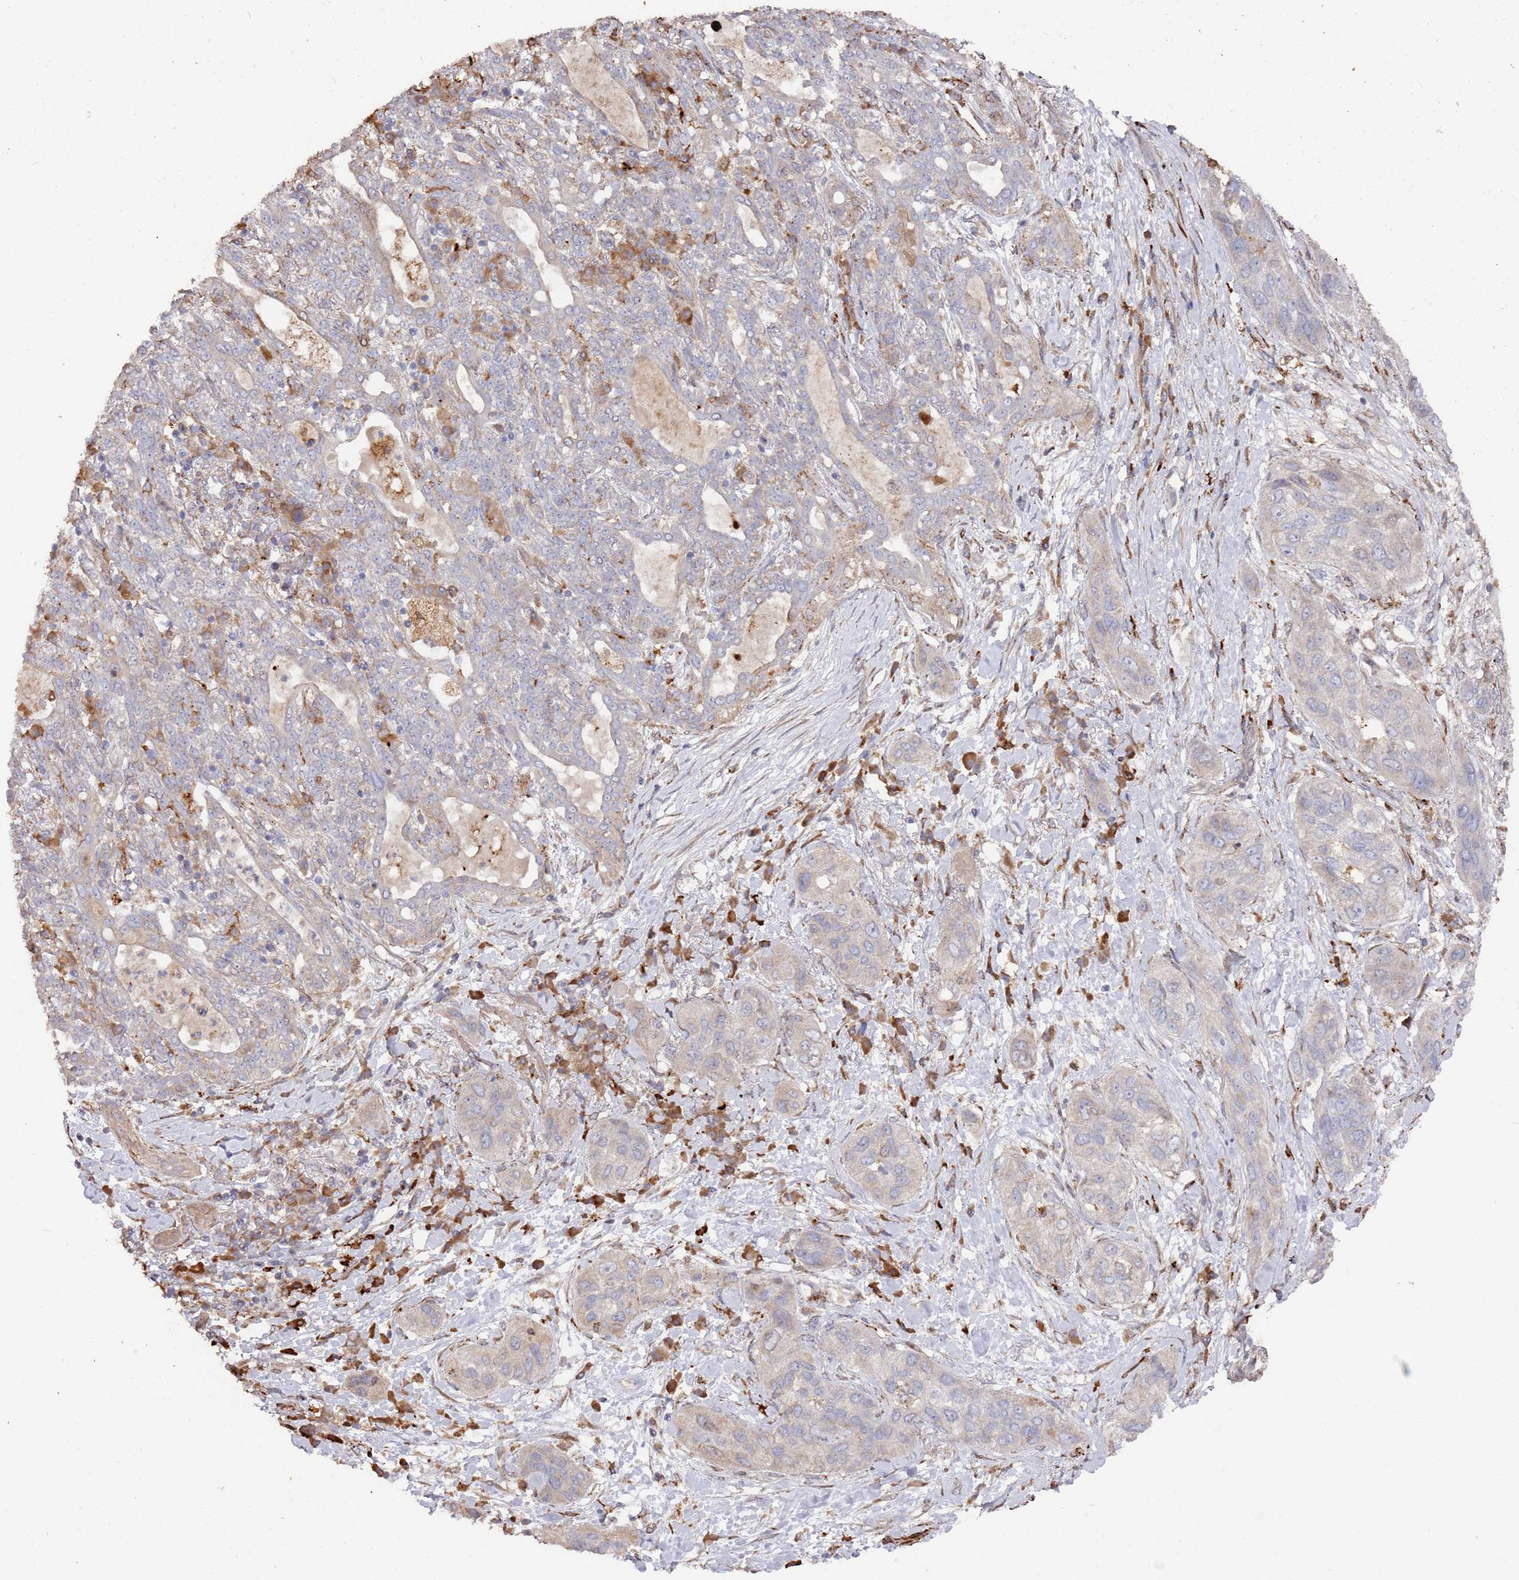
{"staining": {"intensity": "weak", "quantity": "25%-75%", "location": "cytoplasmic/membranous"}, "tissue": "lung cancer", "cell_type": "Tumor cells", "image_type": "cancer", "snomed": [{"axis": "morphology", "description": "Squamous cell carcinoma, NOS"}, {"axis": "topography", "description": "Lung"}], "caption": "Immunohistochemical staining of human lung squamous cell carcinoma exhibits low levels of weak cytoplasmic/membranous protein staining in about 25%-75% of tumor cells.", "gene": "LACC1", "patient": {"sex": "female", "age": 70}}